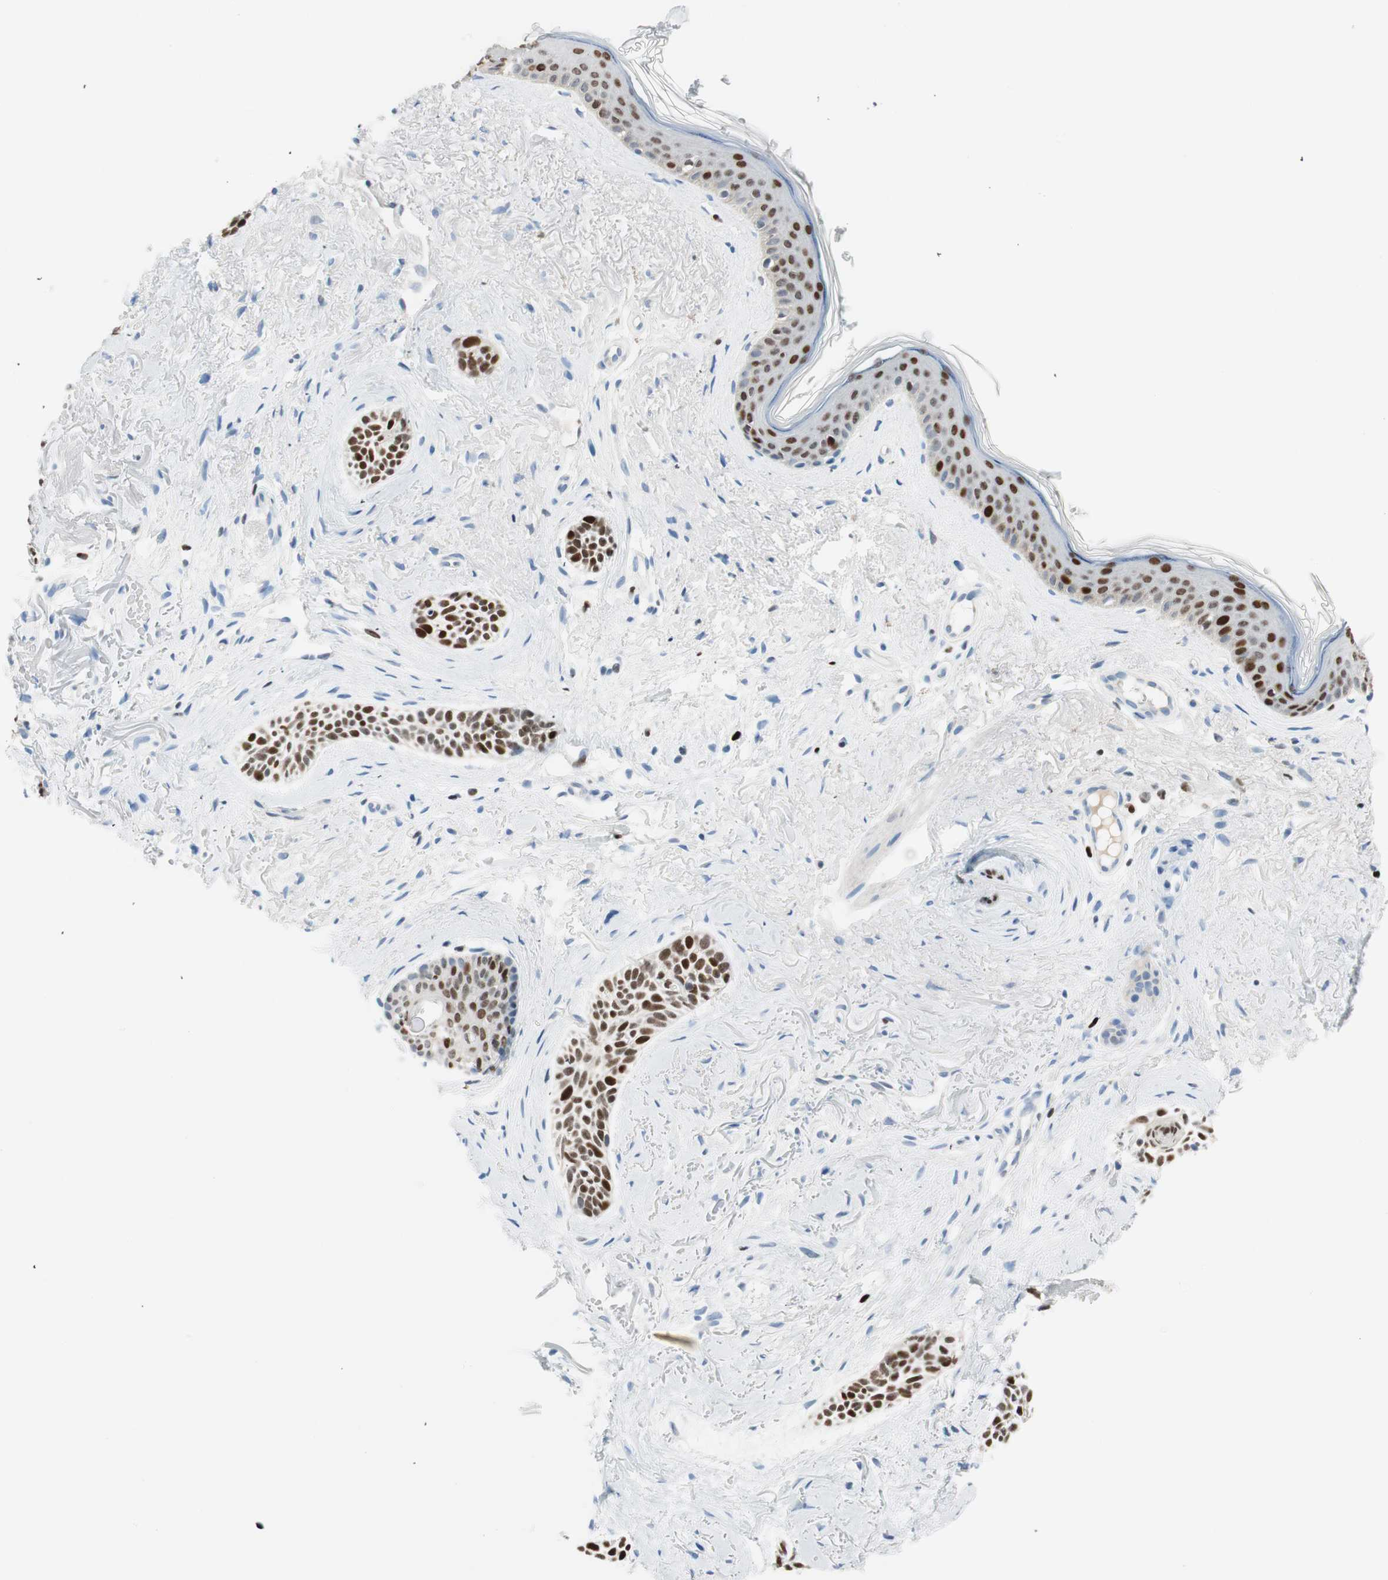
{"staining": {"intensity": "strong", "quantity": ">75%", "location": "nuclear"}, "tissue": "skin cancer", "cell_type": "Tumor cells", "image_type": "cancer", "snomed": [{"axis": "morphology", "description": "Normal tissue, NOS"}, {"axis": "morphology", "description": "Basal cell carcinoma"}, {"axis": "topography", "description": "Skin"}], "caption": "Skin cancer (basal cell carcinoma) stained for a protein demonstrates strong nuclear positivity in tumor cells.", "gene": "EZH2", "patient": {"sex": "female", "age": 84}}